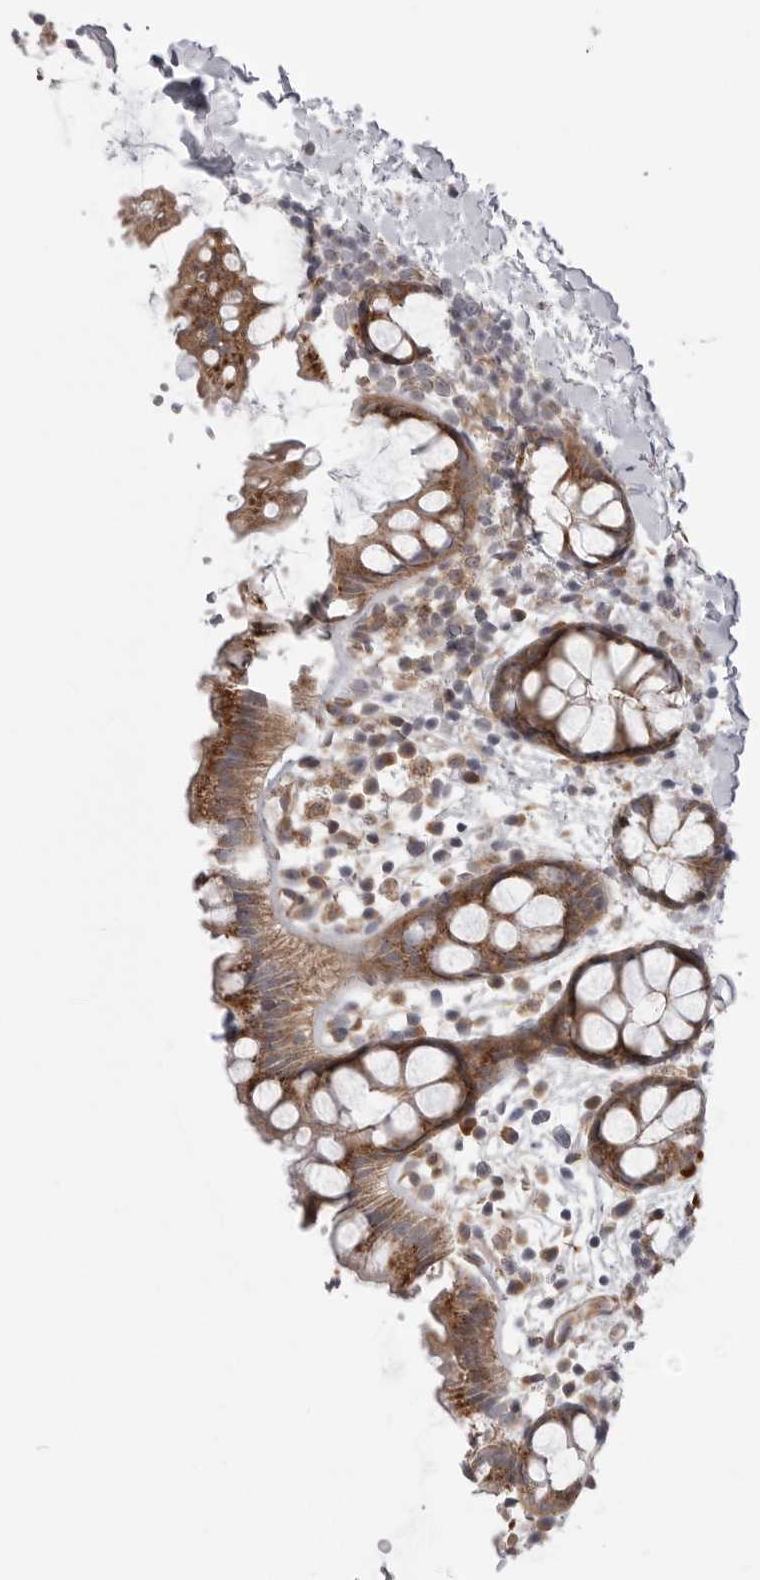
{"staining": {"intensity": "moderate", "quantity": ">75%", "location": "cytoplasmic/membranous"}, "tissue": "rectum", "cell_type": "Glandular cells", "image_type": "normal", "snomed": [{"axis": "morphology", "description": "Normal tissue, NOS"}, {"axis": "topography", "description": "Rectum"}], "caption": "A medium amount of moderate cytoplasmic/membranous expression is seen in approximately >75% of glandular cells in normal rectum.", "gene": "SCP2", "patient": {"sex": "female", "age": 65}}